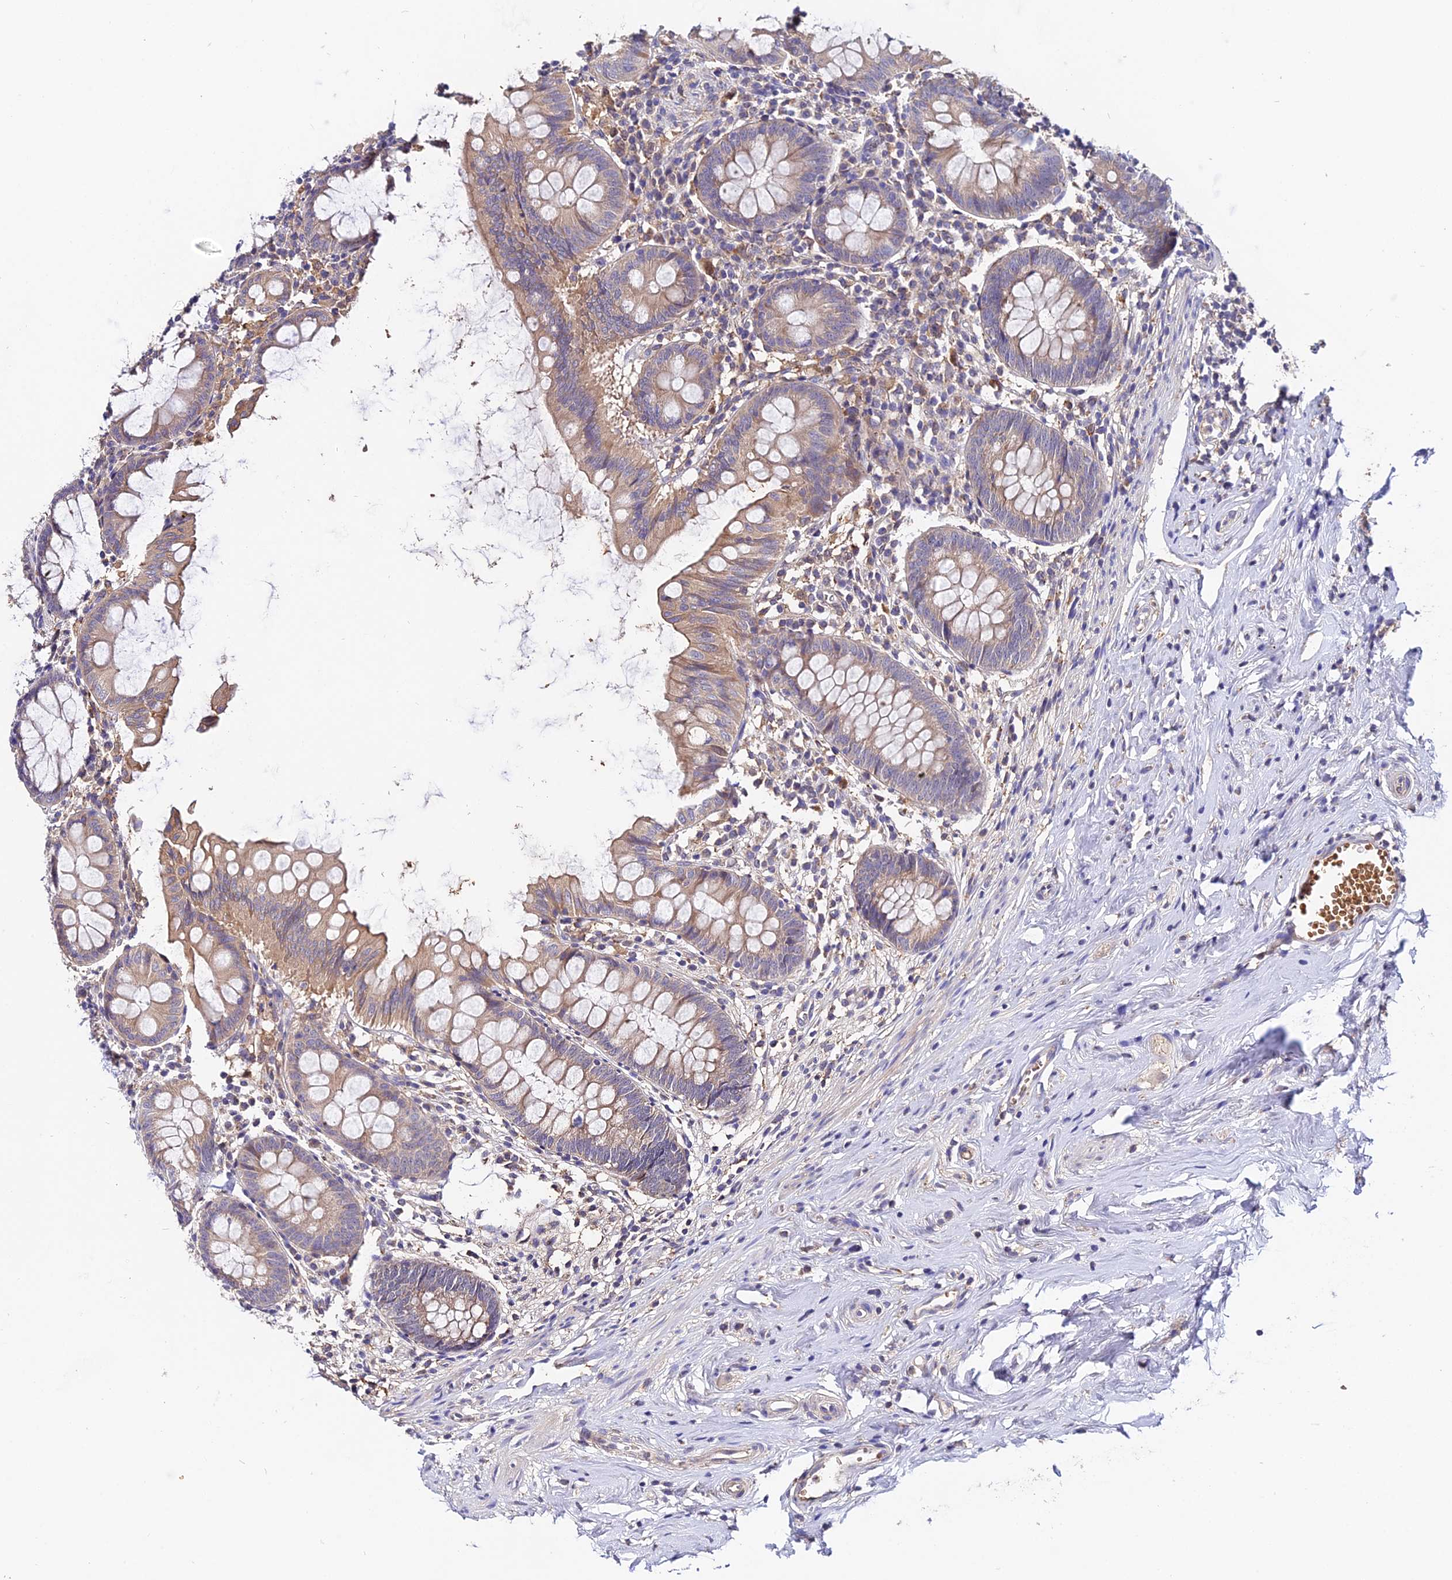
{"staining": {"intensity": "weak", "quantity": ">75%", "location": "cytoplasmic/membranous"}, "tissue": "appendix", "cell_type": "Glandular cells", "image_type": "normal", "snomed": [{"axis": "morphology", "description": "Normal tissue, NOS"}, {"axis": "topography", "description": "Appendix"}], "caption": "Brown immunohistochemical staining in benign human appendix displays weak cytoplasmic/membranous expression in about >75% of glandular cells. The protein is stained brown, and the nuclei are stained in blue (DAB (3,3'-diaminobenzidine) IHC with brightfield microscopy, high magnification).", "gene": "ZBED8", "patient": {"sex": "female", "age": 51}}